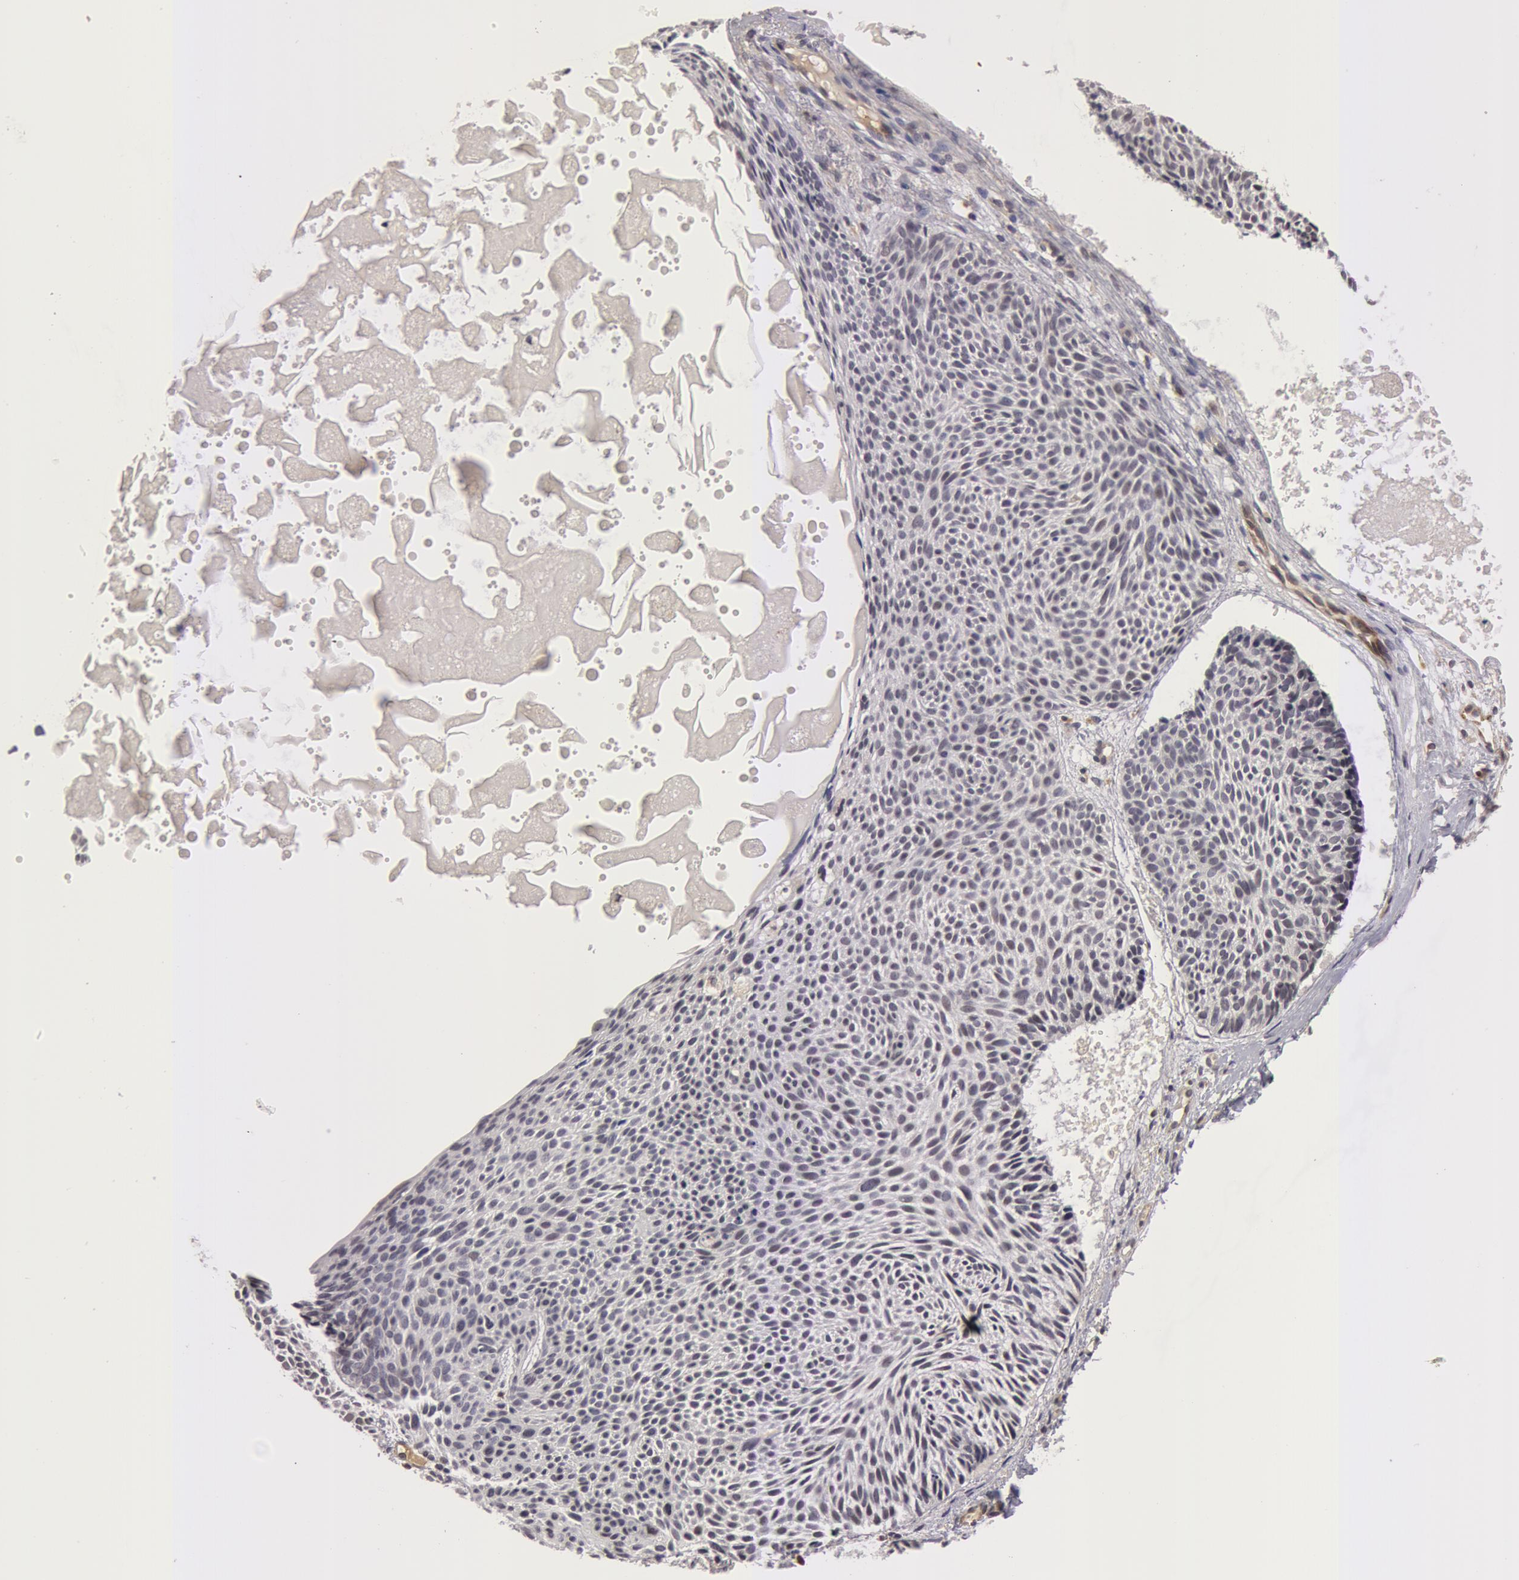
{"staining": {"intensity": "negative", "quantity": "none", "location": "none"}, "tissue": "skin cancer", "cell_type": "Tumor cells", "image_type": "cancer", "snomed": [{"axis": "morphology", "description": "Basal cell carcinoma"}, {"axis": "topography", "description": "Skin"}], "caption": "Immunohistochemistry of human skin cancer displays no positivity in tumor cells. (Immunohistochemistry (ihc), brightfield microscopy, high magnification).", "gene": "SYTL4", "patient": {"sex": "male", "age": 84}}